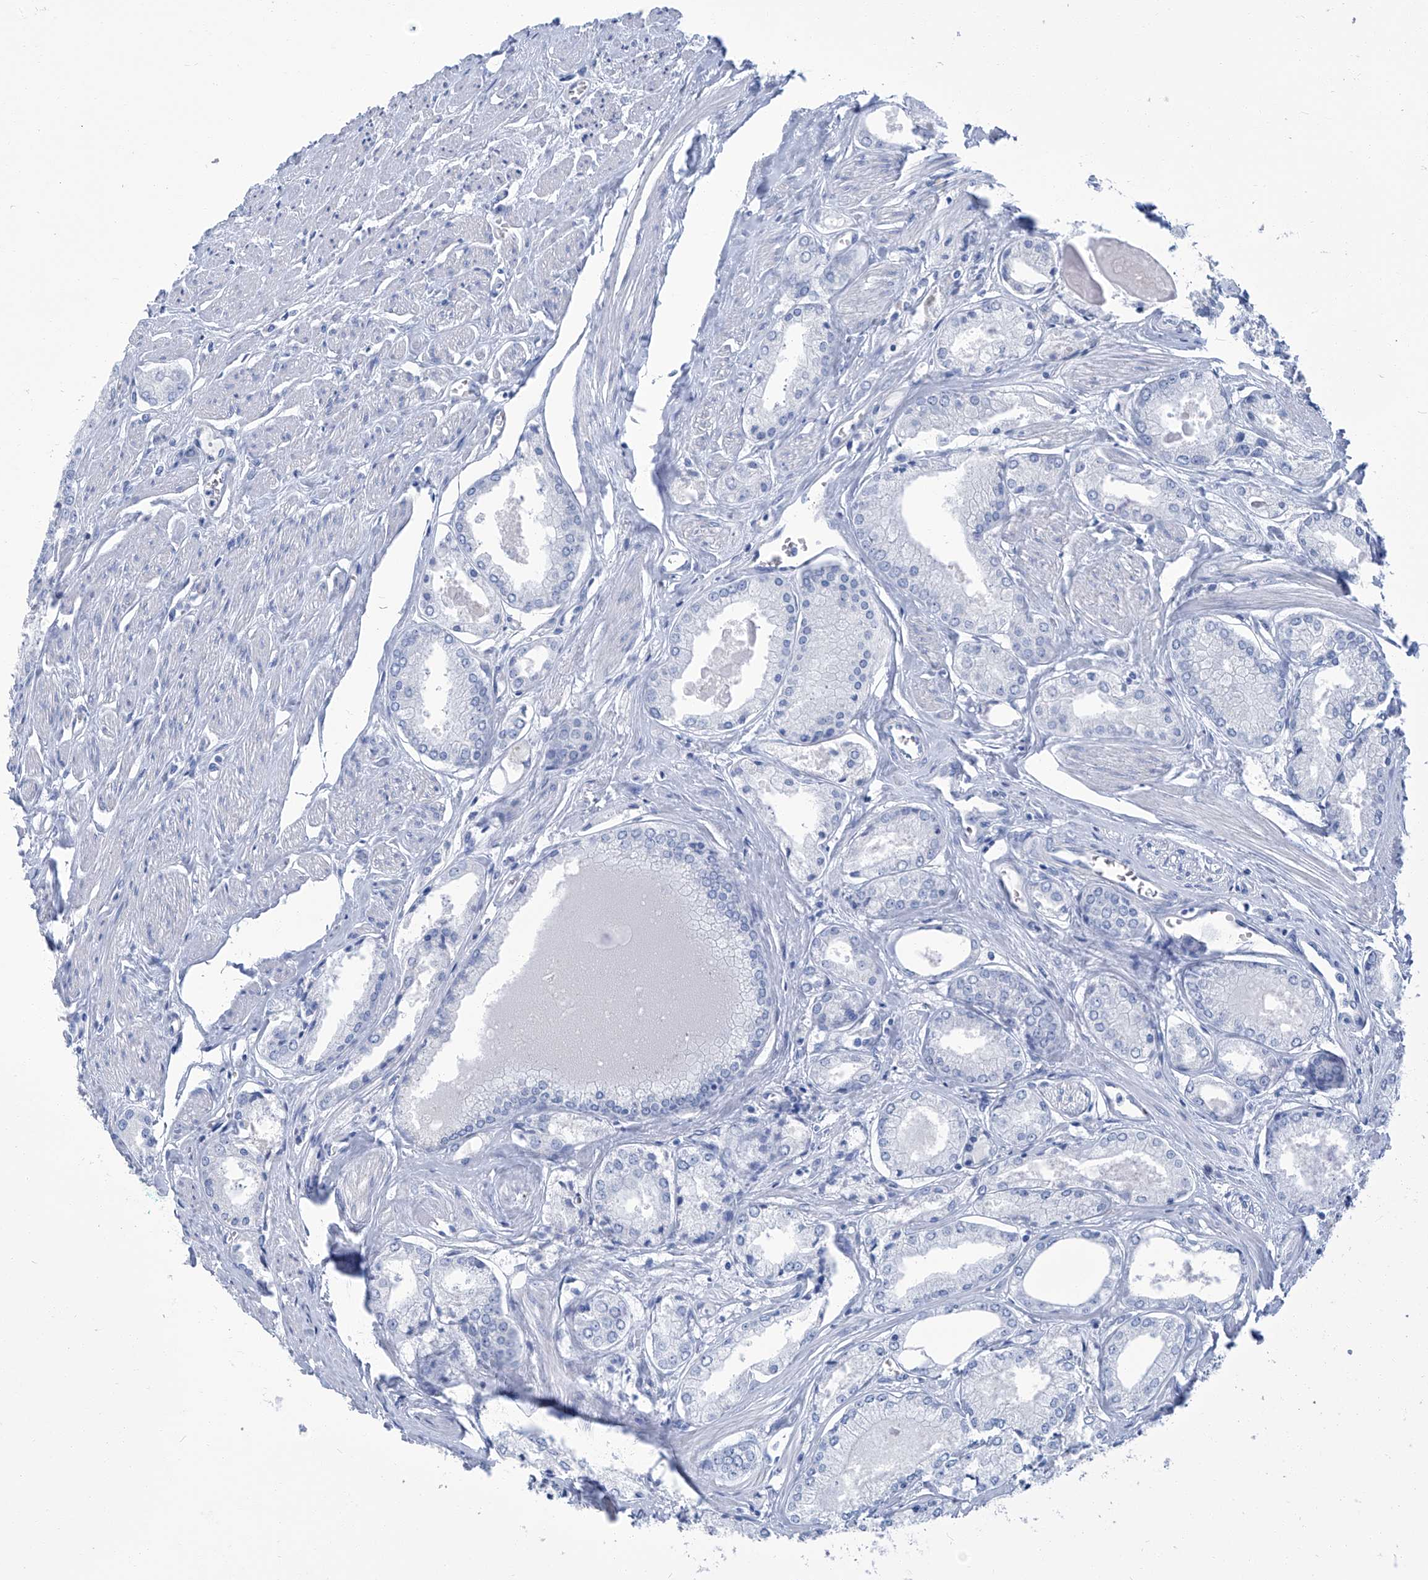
{"staining": {"intensity": "negative", "quantity": "none", "location": "none"}, "tissue": "prostate cancer", "cell_type": "Tumor cells", "image_type": "cancer", "snomed": [{"axis": "morphology", "description": "Adenocarcinoma, Low grade"}, {"axis": "topography", "description": "Prostate"}], "caption": "The histopathology image exhibits no staining of tumor cells in adenocarcinoma (low-grade) (prostate).", "gene": "PFKL", "patient": {"sex": "male", "age": 60}}